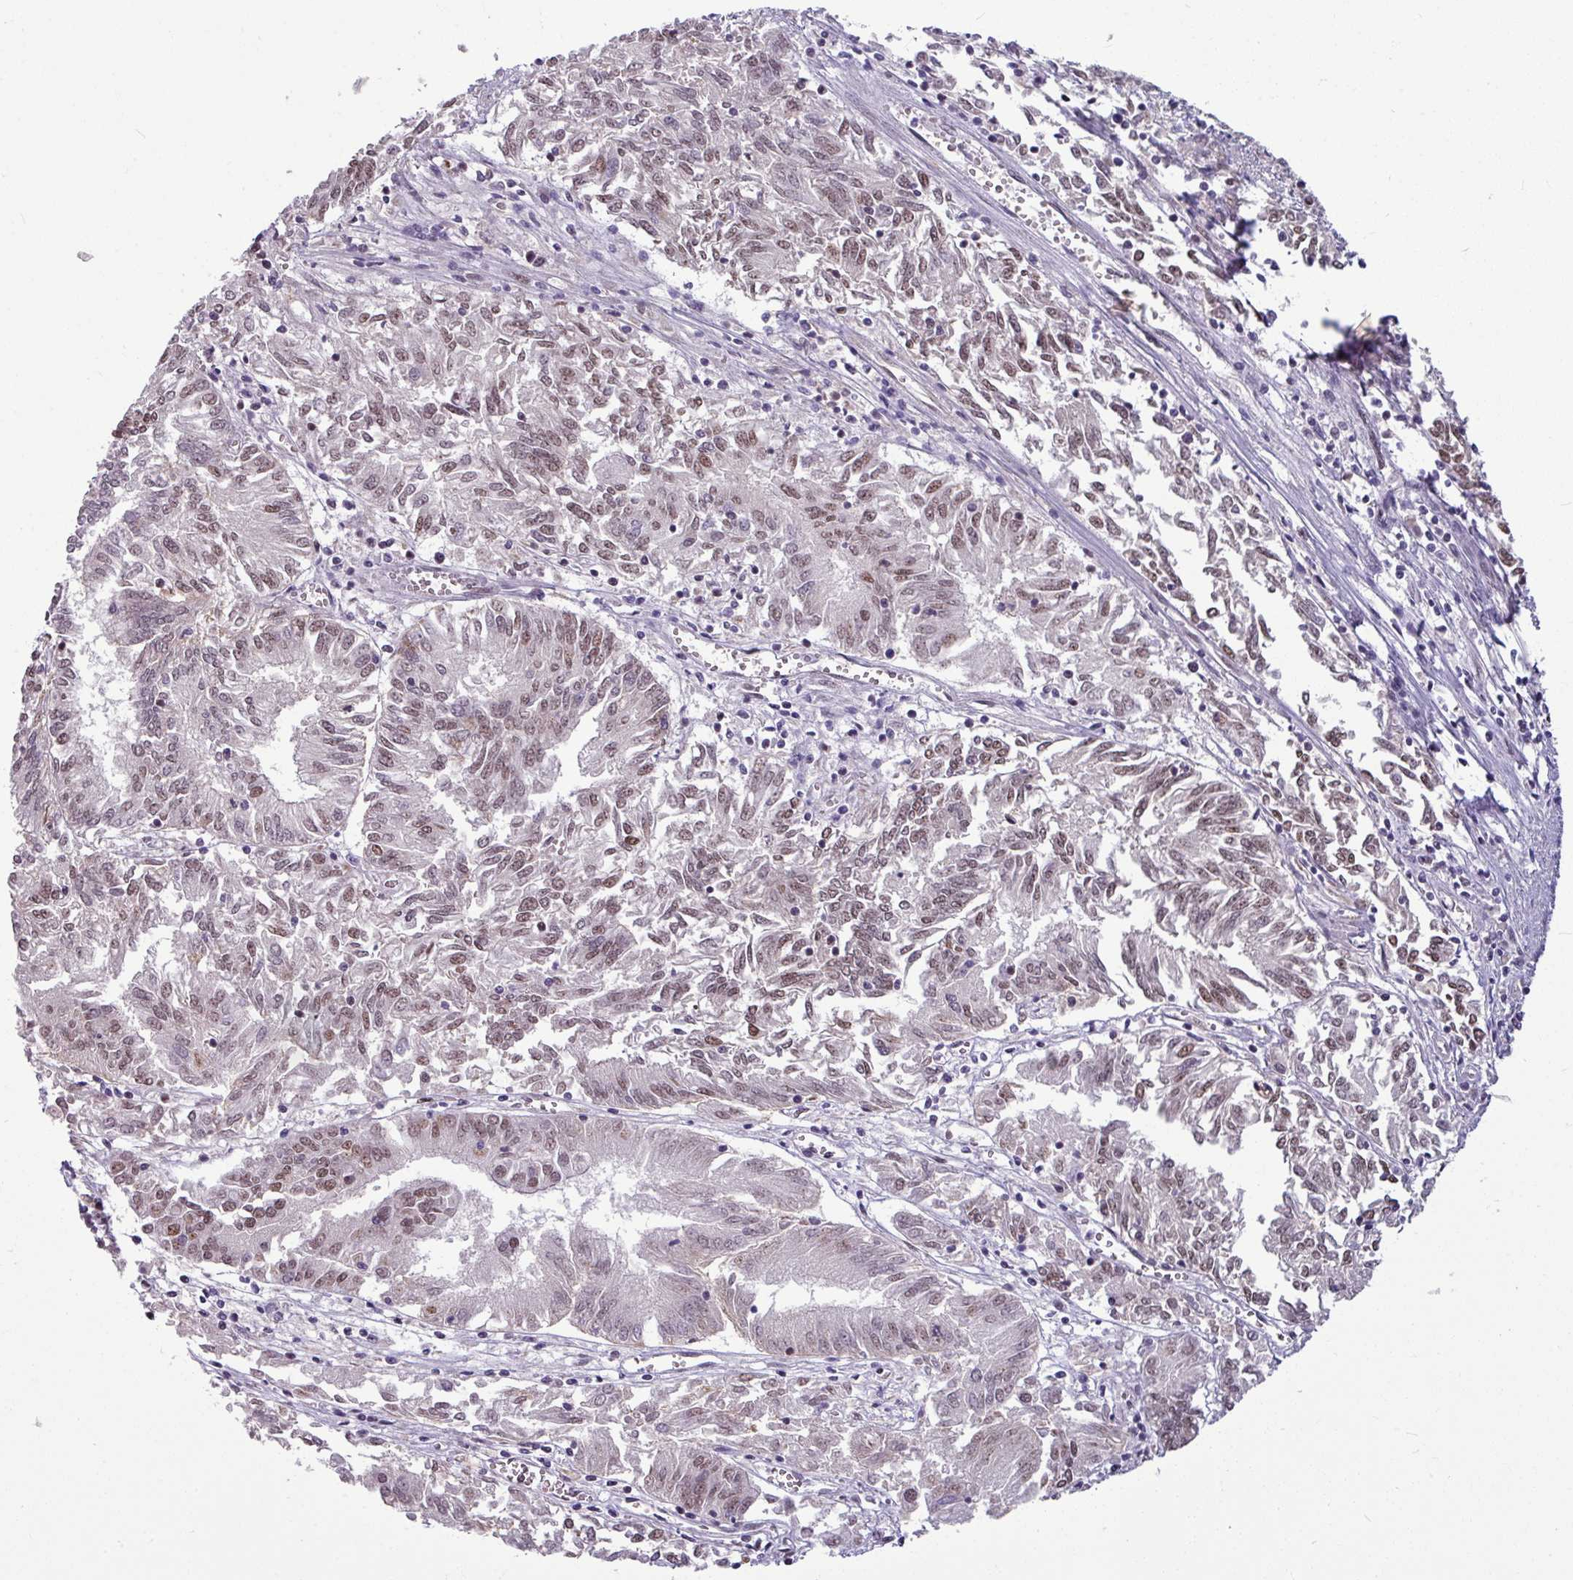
{"staining": {"intensity": "moderate", "quantity": "25%-75%", "location": "nuclear"}, "tissue": "endometrial cancer", "cell_type": "Tumor cells", "image_type": "cancer", "snomed": [{"axis": "morphology", "description": "Adenocarcinoma, NOS"}, {"axis": "topography", "description": "Endometrium"}], "caption": "Human endometrial cancer stained for a protein (brown) exhibits moderate nuclear positive positivity in about 25%-75% of tumor cells.", "gene": "TDG", "patient": {"sex": "female", "age": 54}}